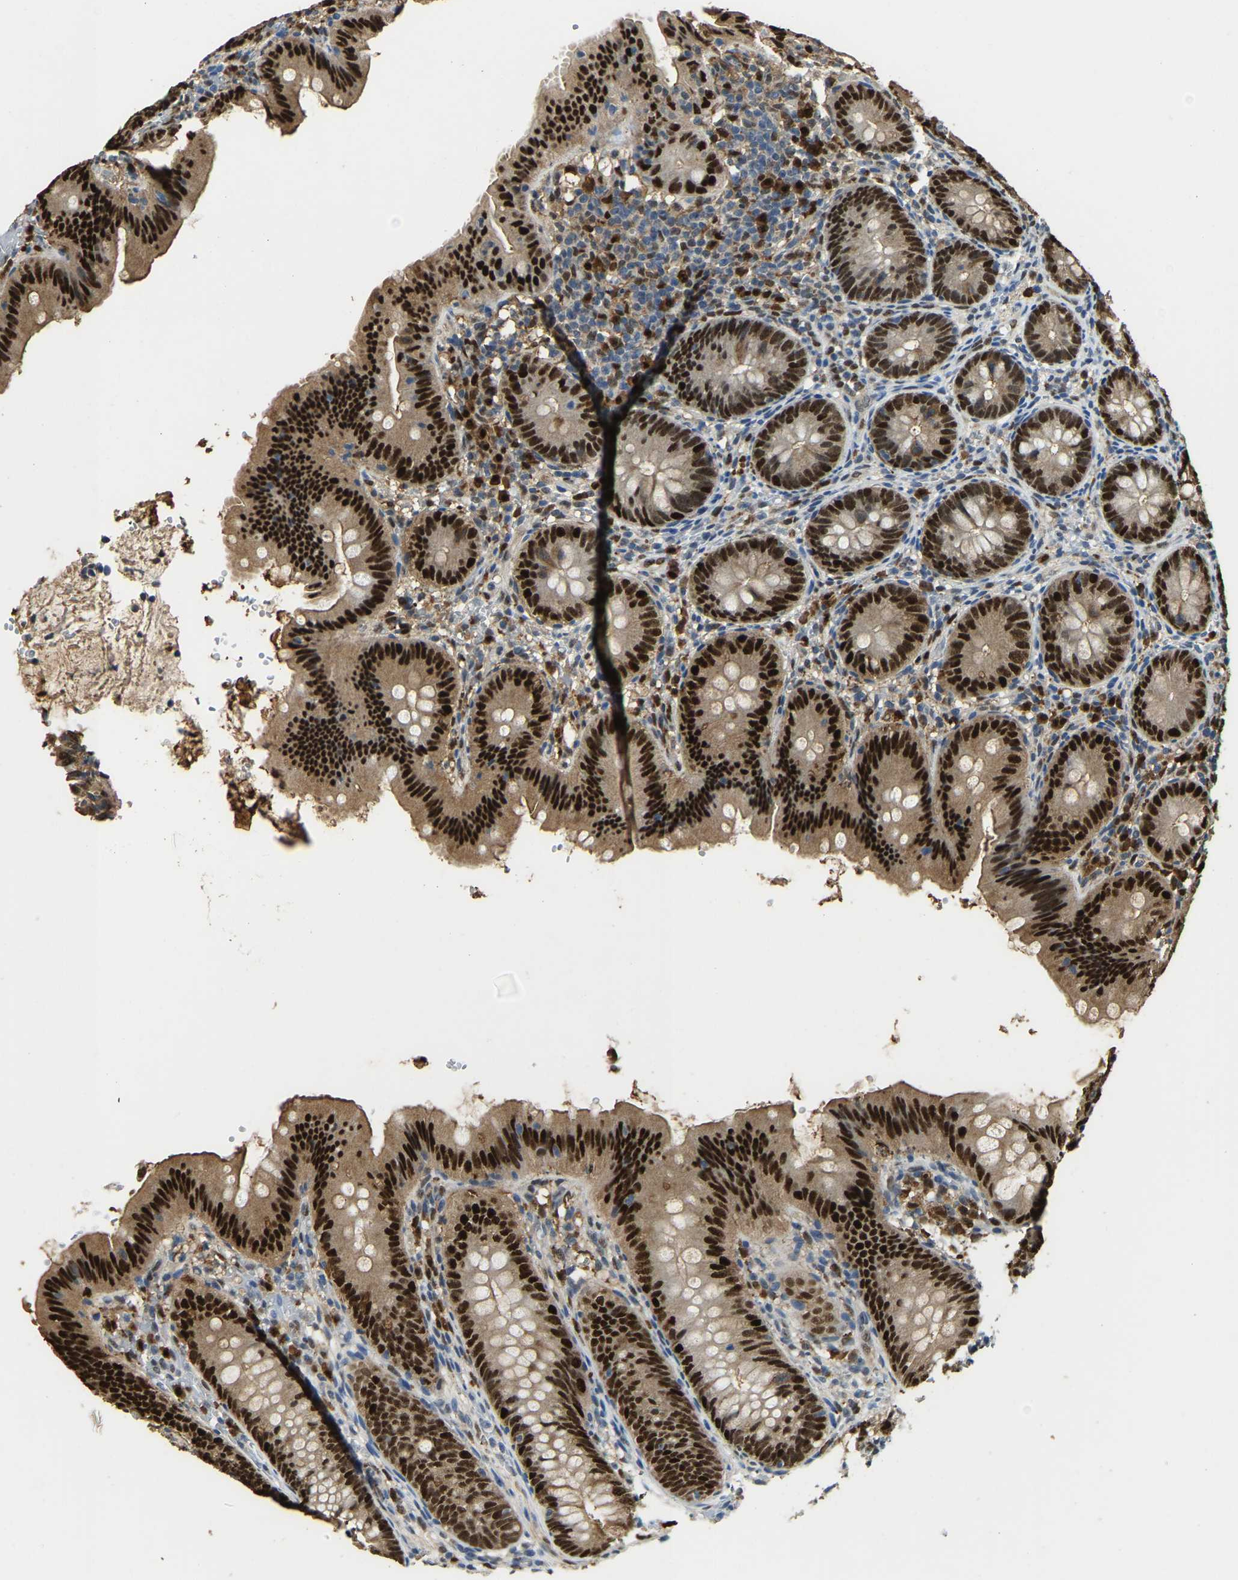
{"staining": {"intensity": "strong", "quantity": ">75%", "location": "cytoplasmic/membranous,nuclear"}, "tissue": "appendix", "cell_type": "Glandular cells", "image_type": "normal", "snomed": [{"axis": "morphology", "description": "Normal tissue, NOS"}, {"axis": "topography", "description": "Appendix"}], "caption": "Immunohistochemistry of benign human appendix reveals high levels of strong cytoplasmic/membranous,nuclear staining in approximately >75% of glandular cells.", "gene": "NANS", "patient": {"sex": "male", "age": 1}}